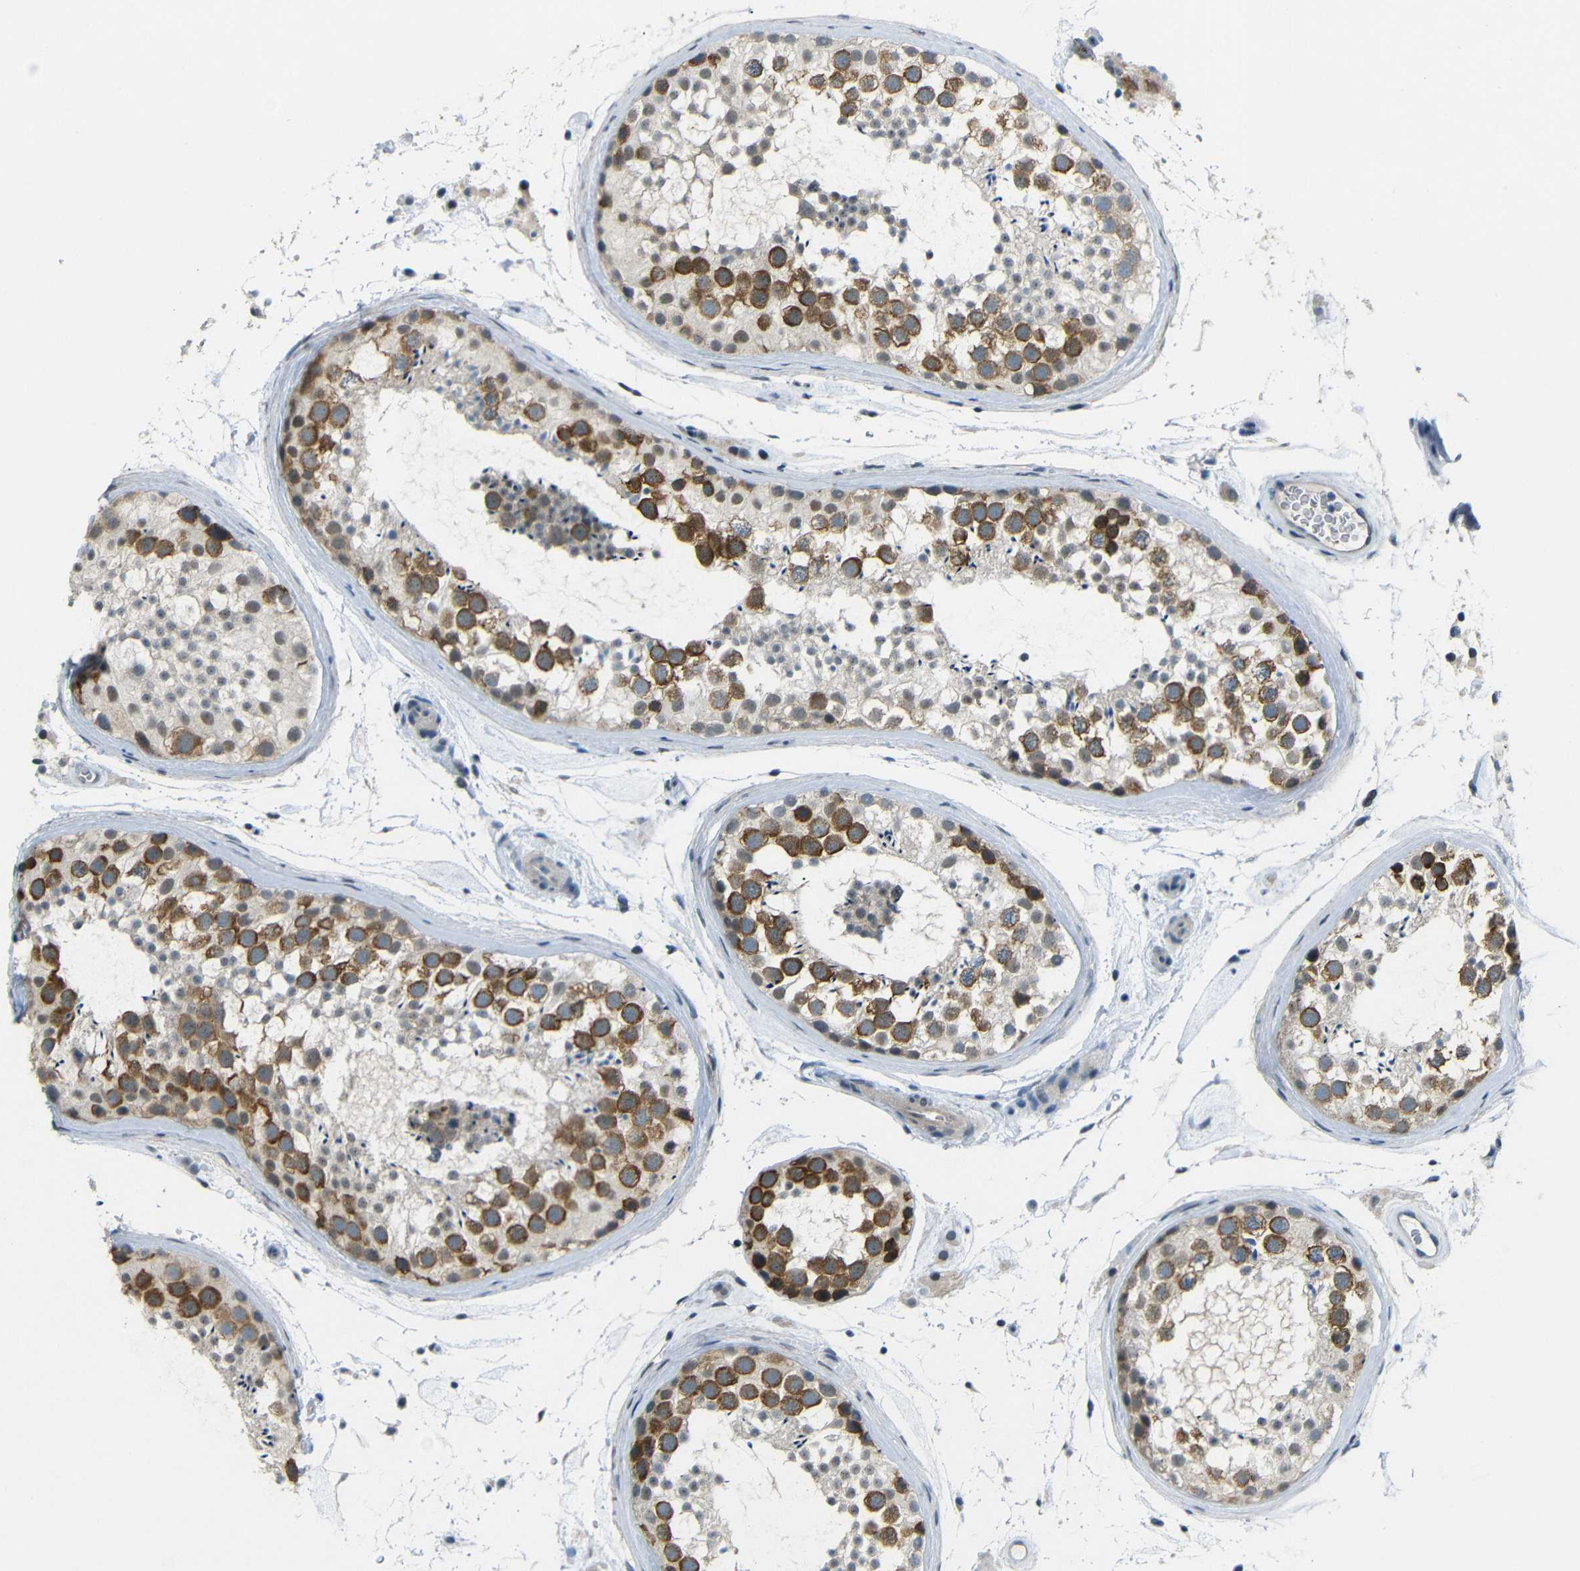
{"staining": {"intensity": "moderate", "quantity": "25%-75%", "location": "cytoplasmic/membranous,nuclear"}, "tissue": "testis", "cell_type": "Cells in seminiferous ducts", "image_type": "normal", "snomed": [{"axis": "morphology", "description": "Normal tissue, NOS"}, {"axis": "topography", "description": "Testis"}], "caption": "The micrograph reveals a brown stain indicating the presence of a protein in the cytoplasmic/membranous,nuclear of cells in seminiferous ducts in testis.", "gene": "GPR158", "patient": {"sex": "male", "age": 46}}